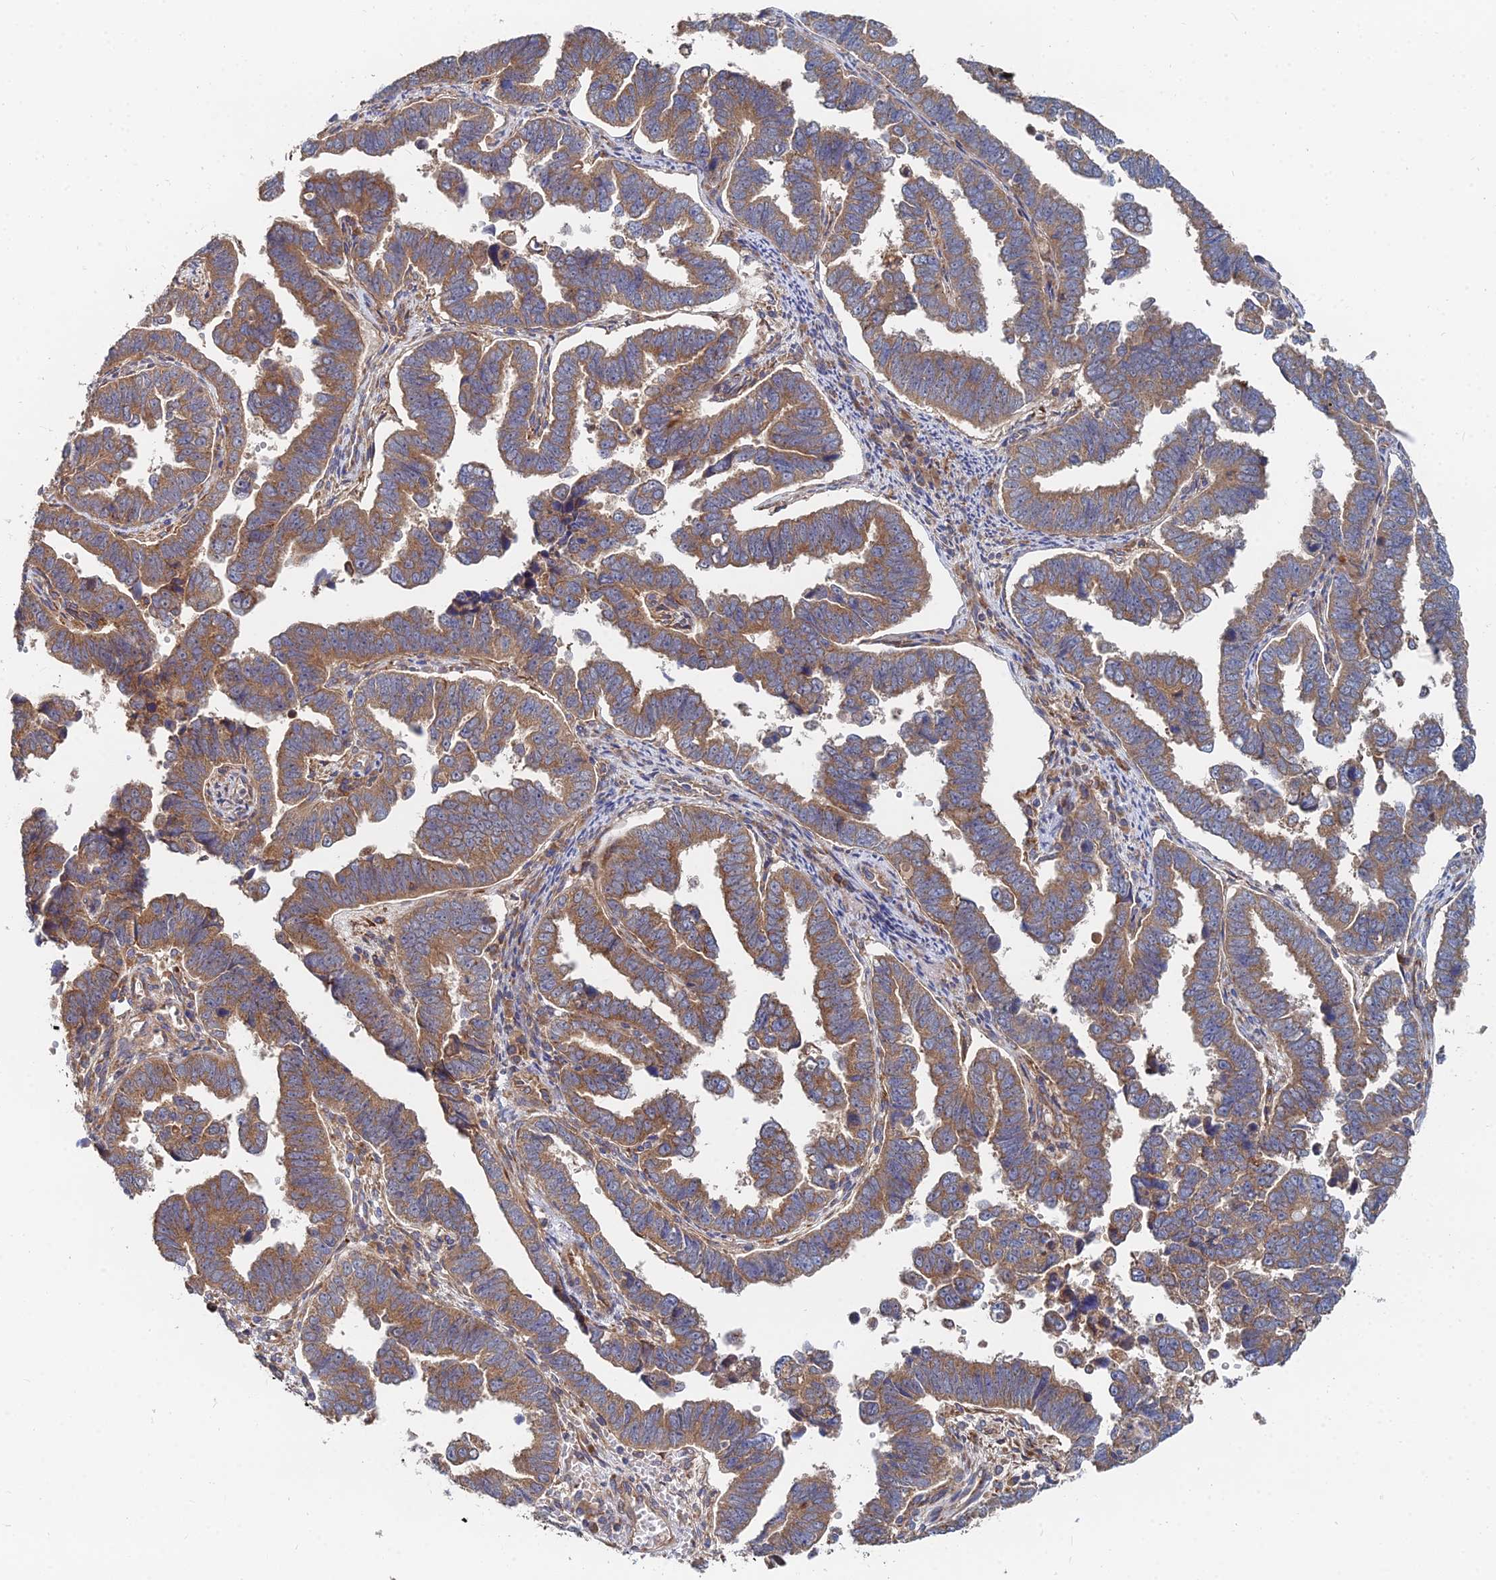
{"staining": {"intensity": "moderate", "quantity": ">75%", "location": "cytoplasmic/membranous"}, "tissue": "endometrial cancer", "cell_type": "Tumor cells", "image_type": "cancer", "snomed": [{"axis": "morphology", "description": "Adenocarcinoma, NOS"}, {"axis": "topography", "description": "Endometrium"}], "caption": "Tumor cells display medium levels of moderate cytoplasmic/membranous positivity in approximately >75% of cells in human adenocarcinoma (endometrial).", "gene": "CCZ1", "patient": {"sex": "female", "age": 75}}